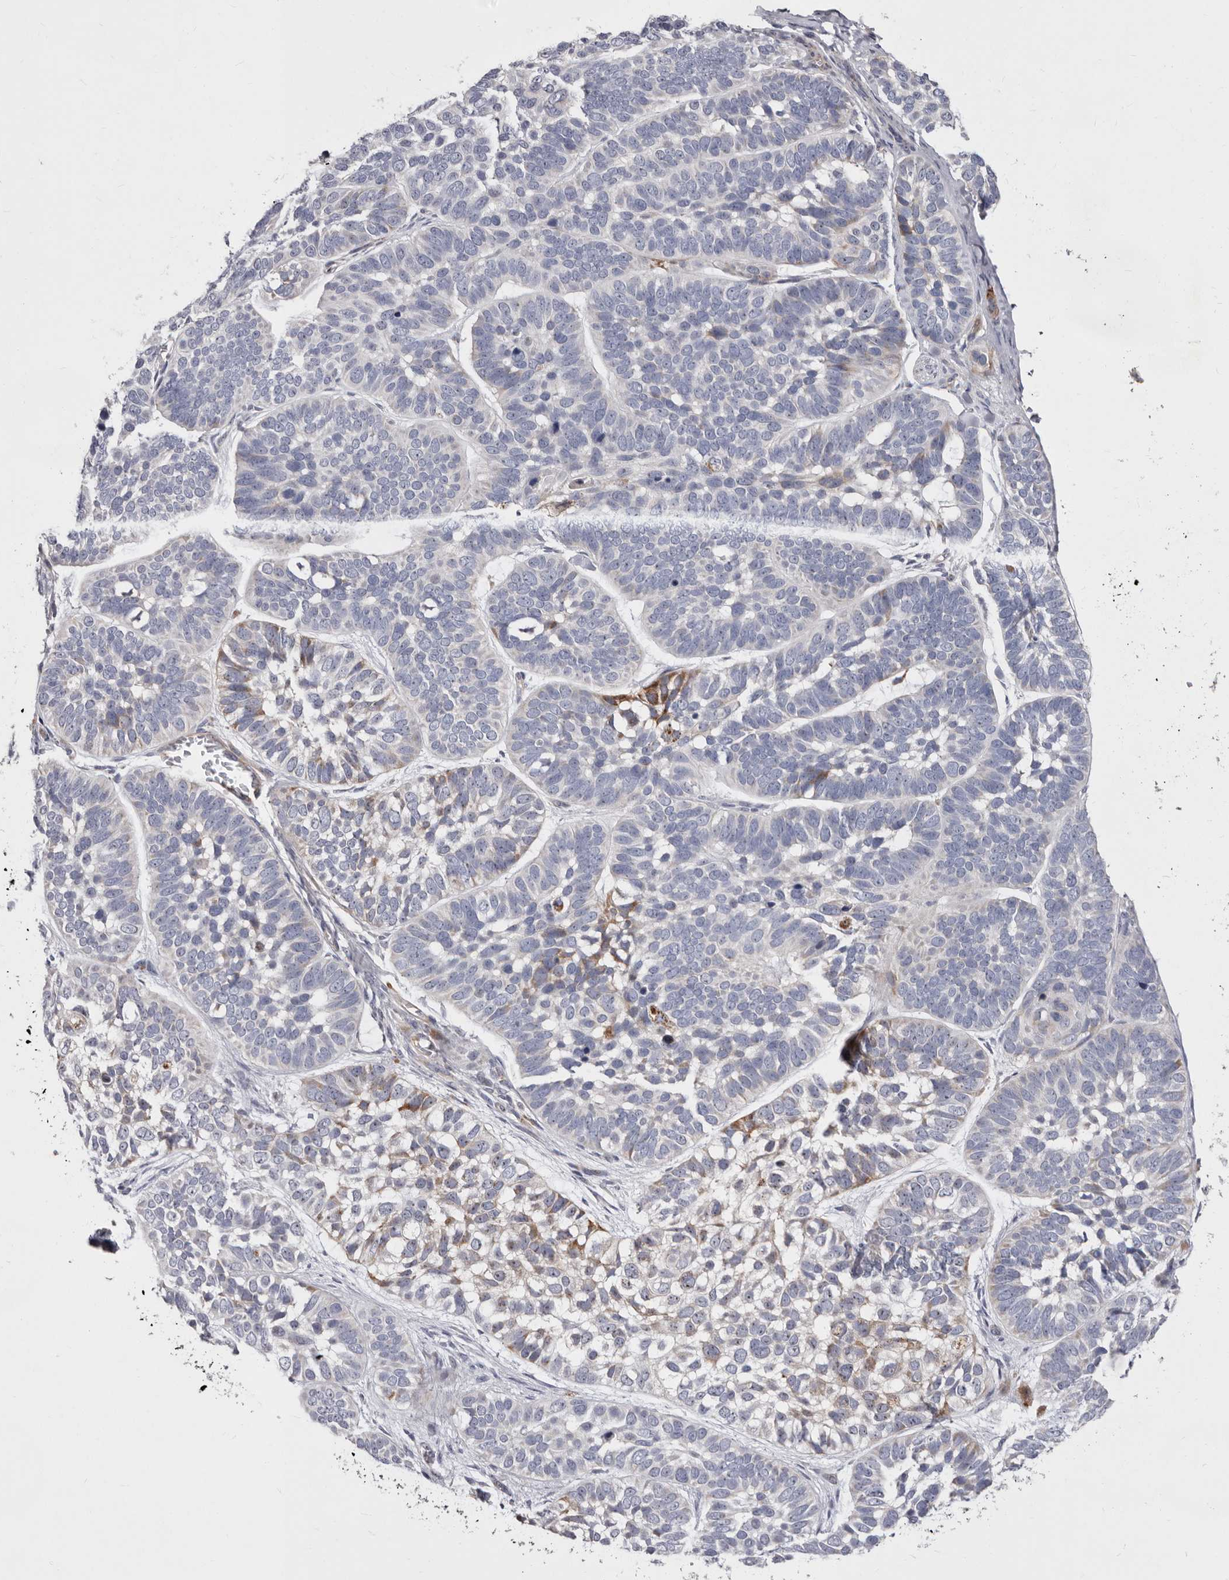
{"staining": {"intensity": "weak", "quantity": "<25%", "location": "cytoplasmic/membranous"}, "tissue": "skin cancer", "cell_type": "Tumor cells", "image_type": "cancer", "snomed": [{"axis": "morphology", "description": "Basal cell carcinoma"}, {"axis": "topography", "description": "Skin"}], "caption": "This image is of skin cancer stained with immunohistochemistry (IHC) to label a protein in brown with the nuclei are counter-stained blue. There is no positivity in tumor cells. (DAB IHC visualized using brightfield microscopy, high magnification).", "gene": "NUBPL", "patient": {"sex": "male", "age": 62}}